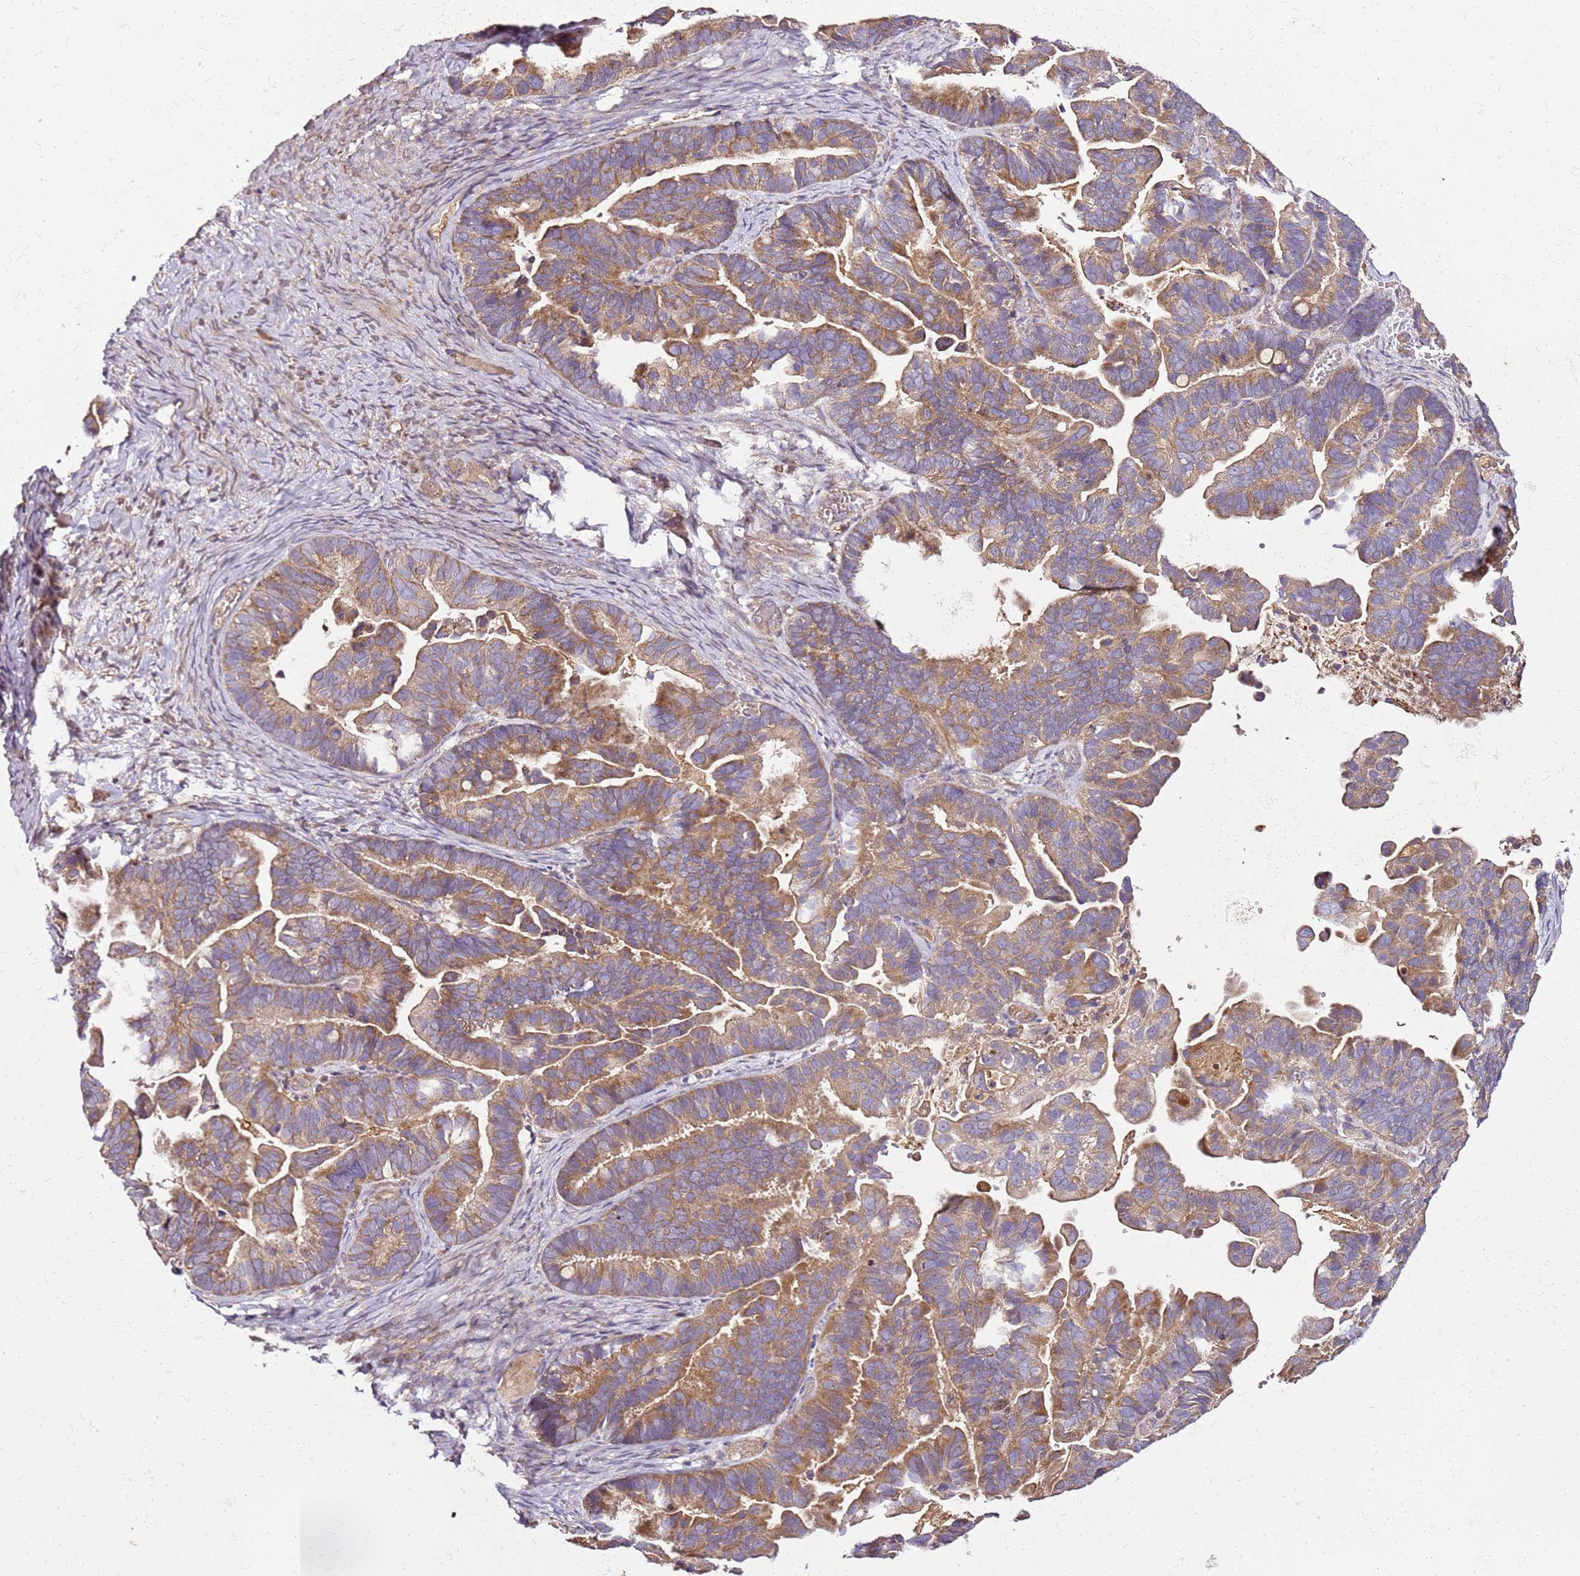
{"staining": {"intensity": "moderate", "quantity": "25%-75%", "location": "cytoplasmic/membranous"}, "tissue": "ovarian cancer", "cell_type": "Tumor cells", "image_type": "cancer", "snomed": [{"axis": "morphology", "description": "Cystadenocarcinoma, serous, NOS"}, {"axis": "topography", "description": "Ovary"}], "caption": "Human ovarian cancer stained with a protein marker demonstrates moderate staining in tumor cells.", "gene": "KRTAP21-3", "patient": {"sex": "female", "age": 56}}